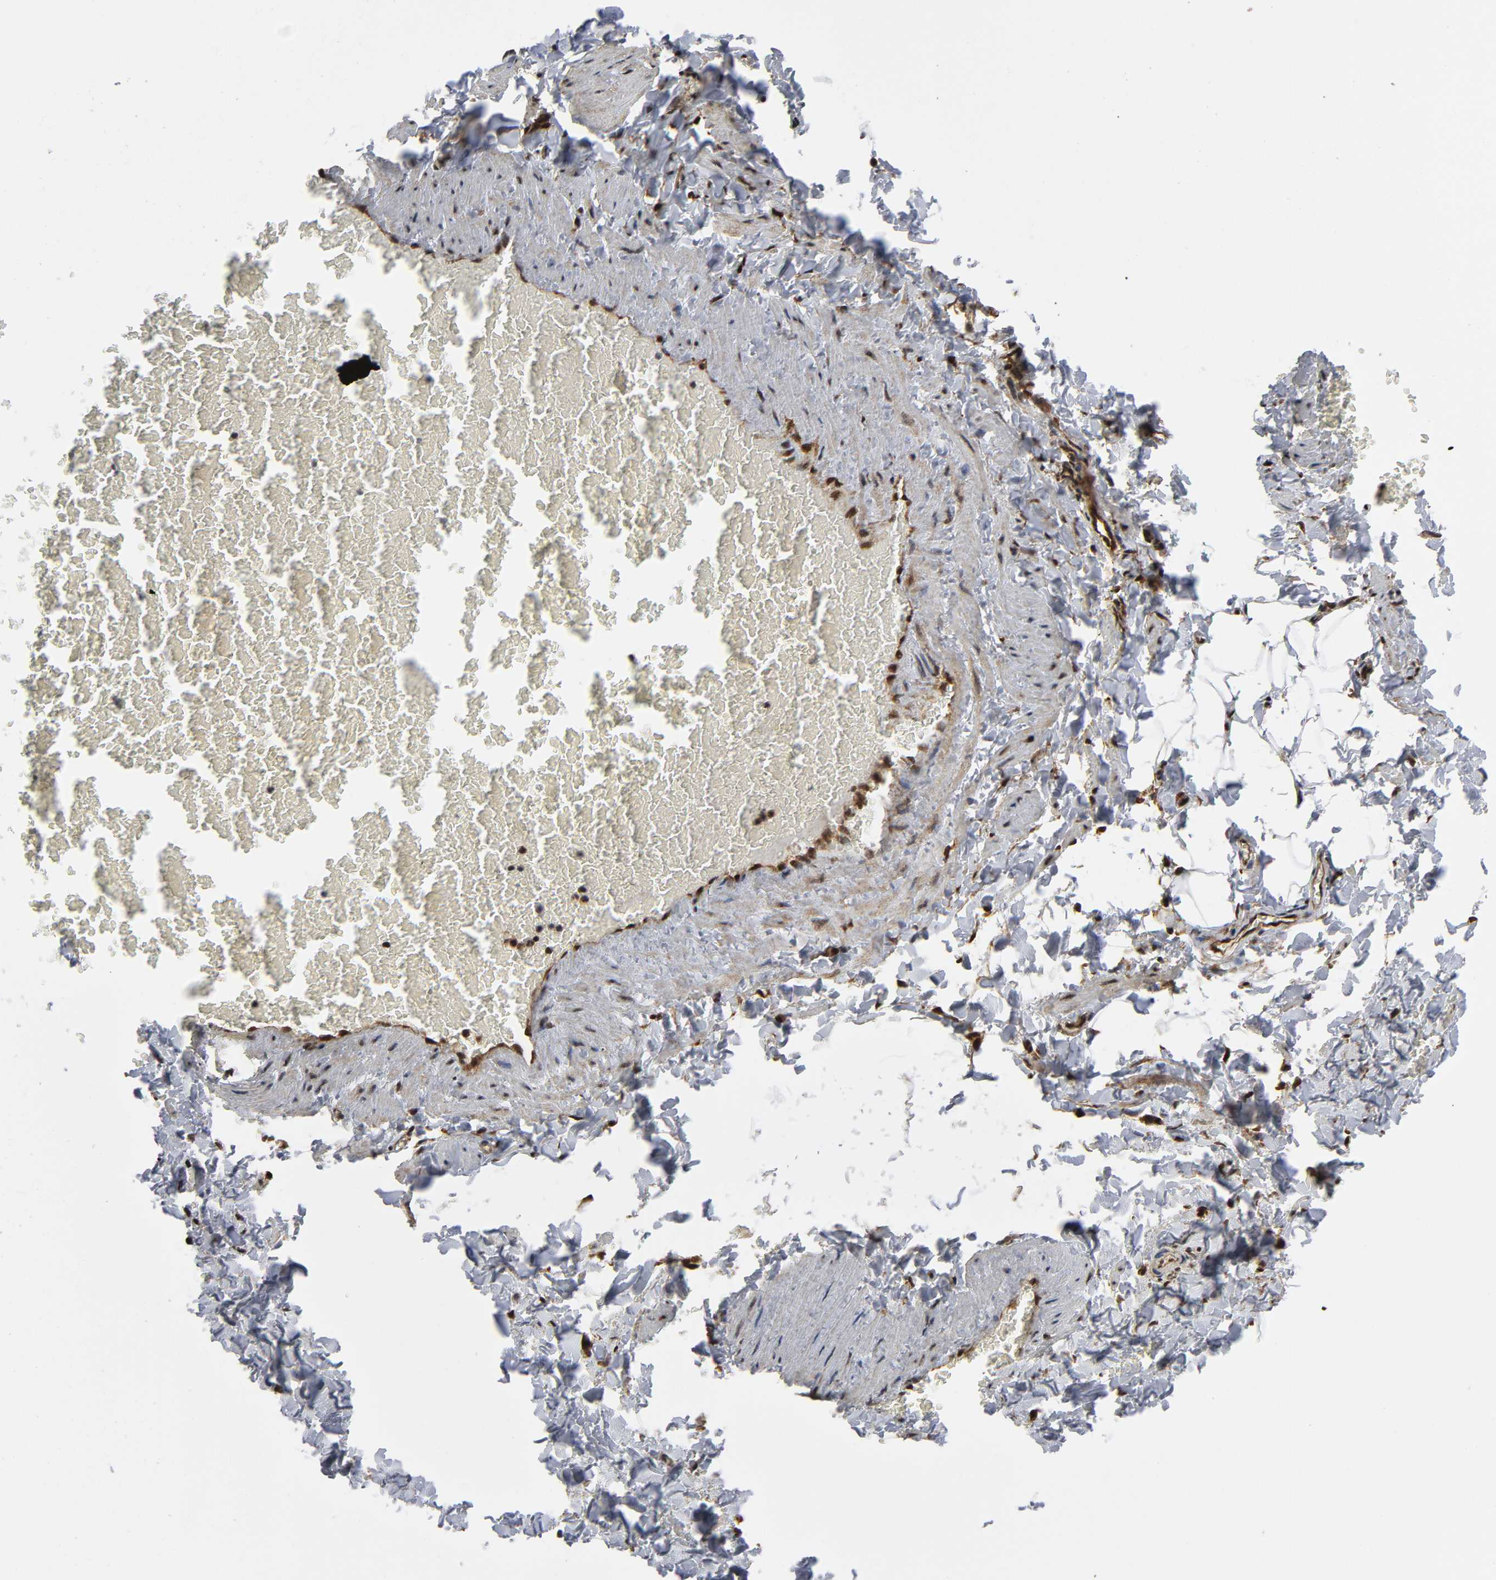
{"staining": {"intensity": "strong", "quantity": ">75%", "location": "cytoplasmic/membranous,nuclear"}, "tissue": "adipose tissue", "cell_type": "Adipocytes", "image_type": "normal", "snomed": [{"axis": "morphology", "description": "Normal tissue, NOS"}, {"axis": "topography", "description": "Vascular tissue"}], "caption": "Adipose tissue stained with DAB (3,3'-diaminobenzidine) IHC shows high levels of strong cytoplasmic/membranous,nuclear expression in approximately >75% of adipocytes. Nuclei are stained in blue.", "gene": "MAPK1", "patient": {"sex": "male", "age": 41}}